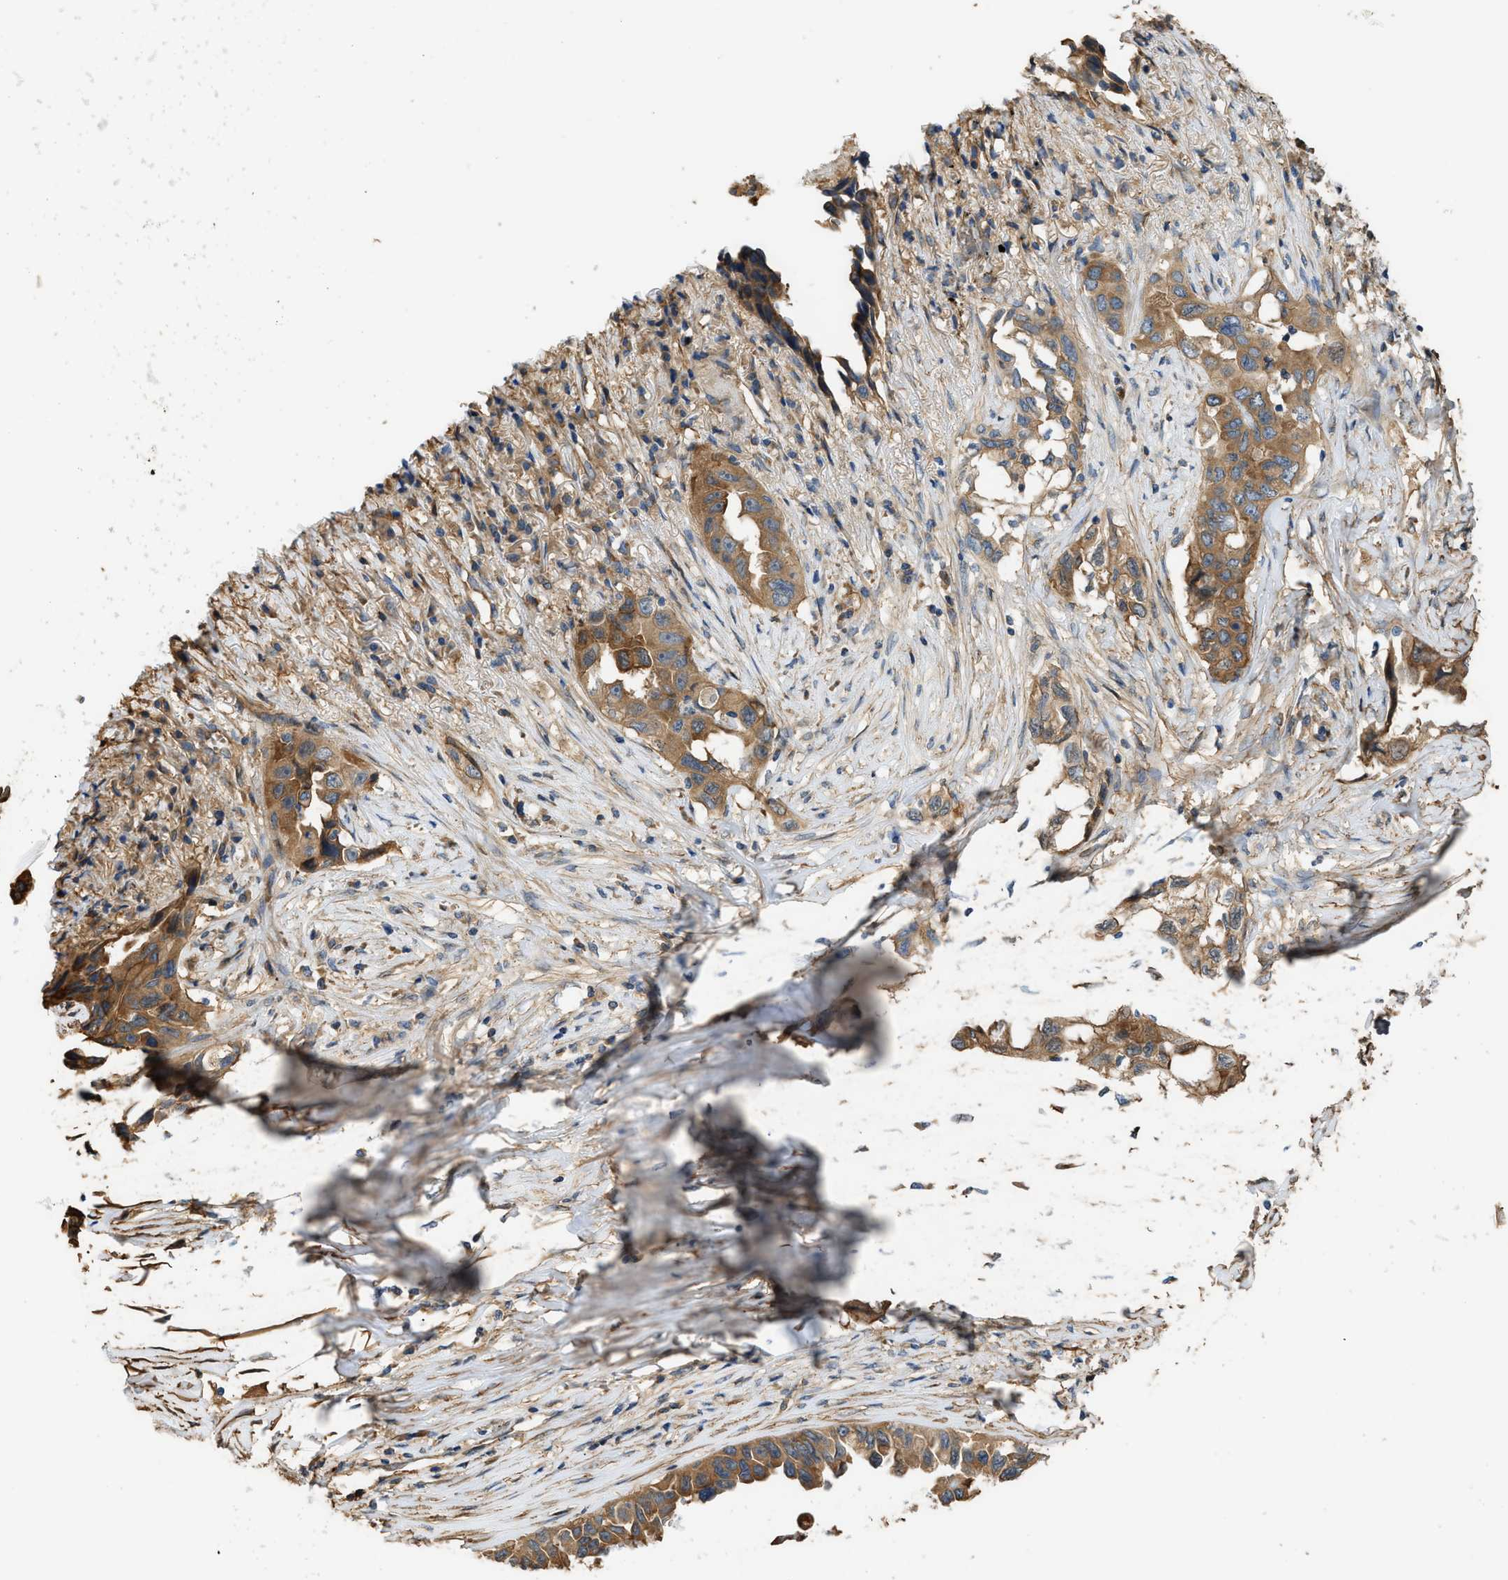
{"staining": {"intensity": "moderate", "quantity": ">75%", "location": "cytoplasmic/membranous"}, "tissue": "lung cancer", "cell_type": "Tumor cells", "image_type": "cancer", "snomed": [{"axis": "morphology", "description": "Adenocarcinoma, NOS"}, {"axis": "topography", "description": "Lung"}], "caption": "Protein expression analysis of adenocarcinoma (lung) shows moderate cytoplasmic/membranous positivity in approximately >75% of tumor cells.", "gene": "DDHD2", "patient": {"sex": "female", "age": 51}}